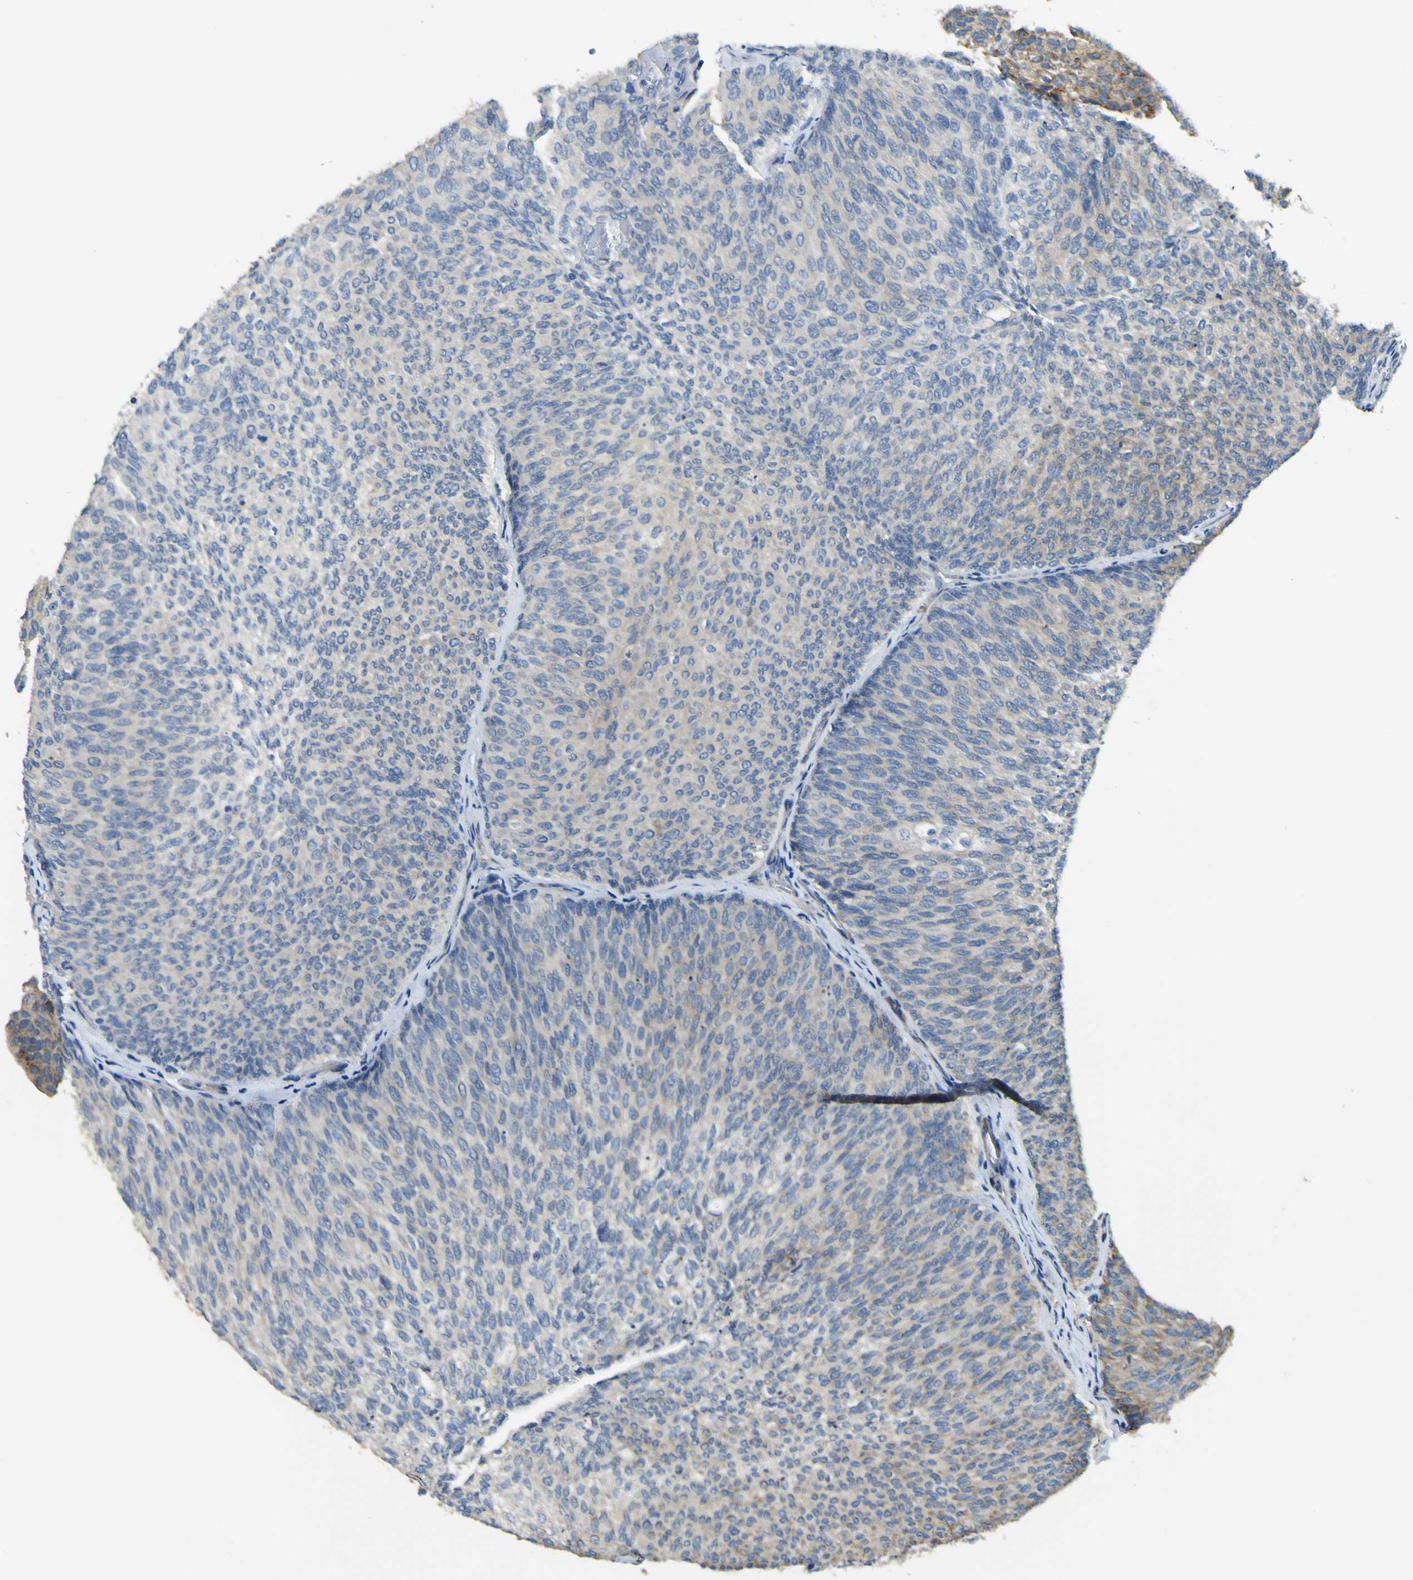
{"staining": {"intensity": "negative", "quantity": "none", "location": "none"}, "tissue": "urothelial cancer", "cell_type": "Tumor cells", "image_type": "cancer", "snomed": [{"axis": "morphology", "description": "Urothelial carcinoma, Low grade"}, {"axis": "topography", "description": "Urinary bladder"}], "caption": "Immunohistochemistry photomicrograph of low-grade urothelial carcinoma stained for a protein (brown), which shows no expression in tumor cells.", "gene": "ALDH18A1", "patient": {"sex": "female", "age": 79}}